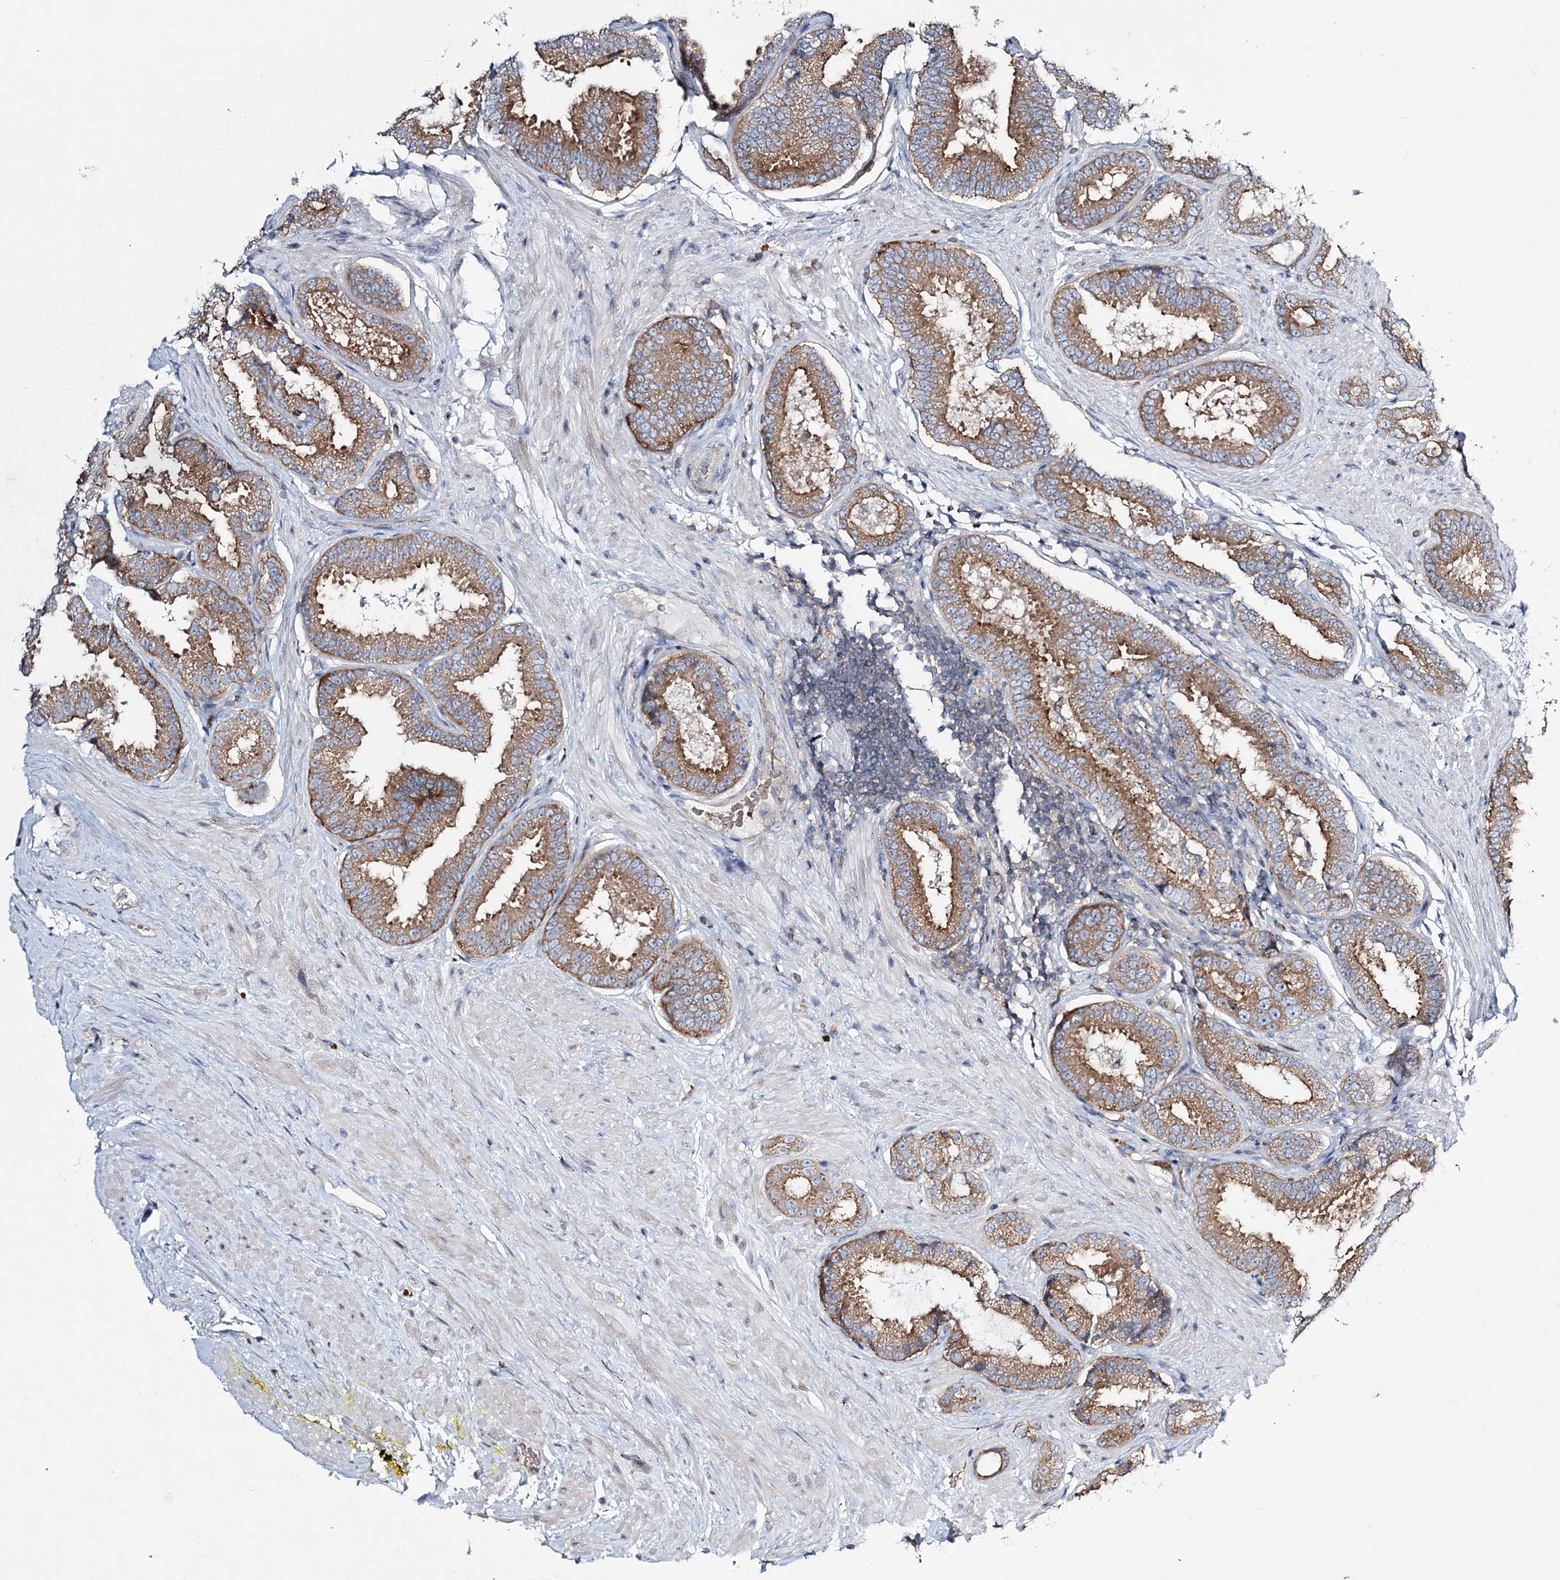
{"staining": {"intensity": "moderate", "quantity": ">75%", "location": "cytoplasmic/membranous"}, "tissue": "prostate cancer", "cell_type": "Tumor cells", "image_type": "cancer", "snomed": [{"axis": "morphology", "description": "Adenocarcinoma, Low grade"}, {"axis": "topography", "description": "Prostate"}], "caption": "Prostate cancer stained for a protein exhibits moderate cytoplasmic/membranous positivity in tumor cells. Using DAB (brown) and hematoxylin (blue) stains, captured at high magnification using brightfield microscopy.", "gene": "ATP11B", "patient": {"sex": "male", "age": 71}}